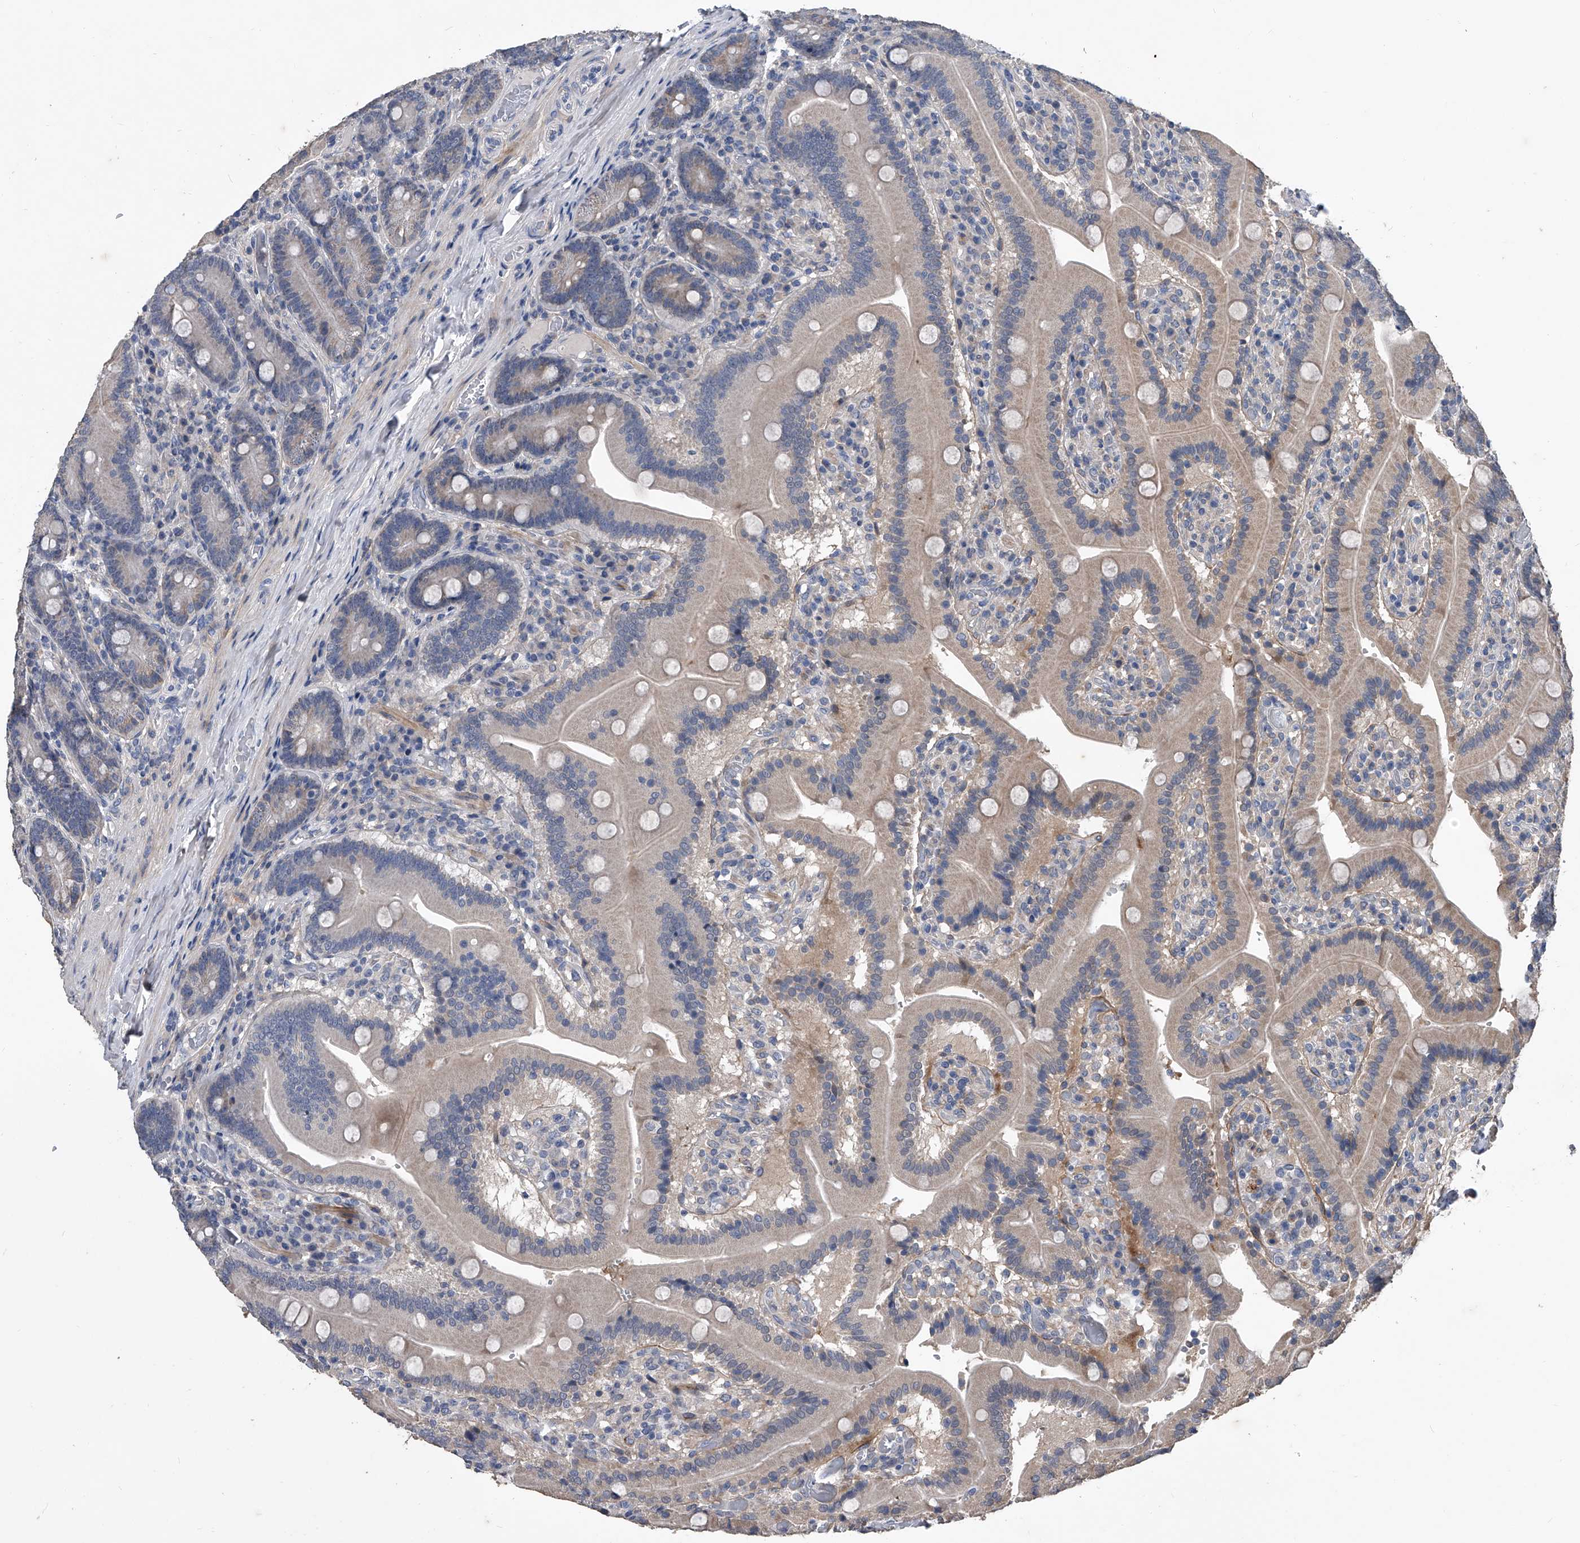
{"staining": {"intensity": "weak", "quantity": "25%-75%", "location": "cytoplasmic/membranous"}, "tissue": "duodenum", "cell_type": "Glandular cells", "image_type": "normal", "snomed": [{"axis": "morphology", "description": "Normal tissue, NOS"}, {"axis": "topography", "description": "Duodenum"}], "caption": "Weak cytoplasmic/membranous protein positivity is seen in approximately 25%-75% of glandular cells in duodenum. Ihc stains the protein of interest in brown and the nuclei are stained blue.", "gene": "PHACTR1", "patient": {"sex": "female", "age": 62}}